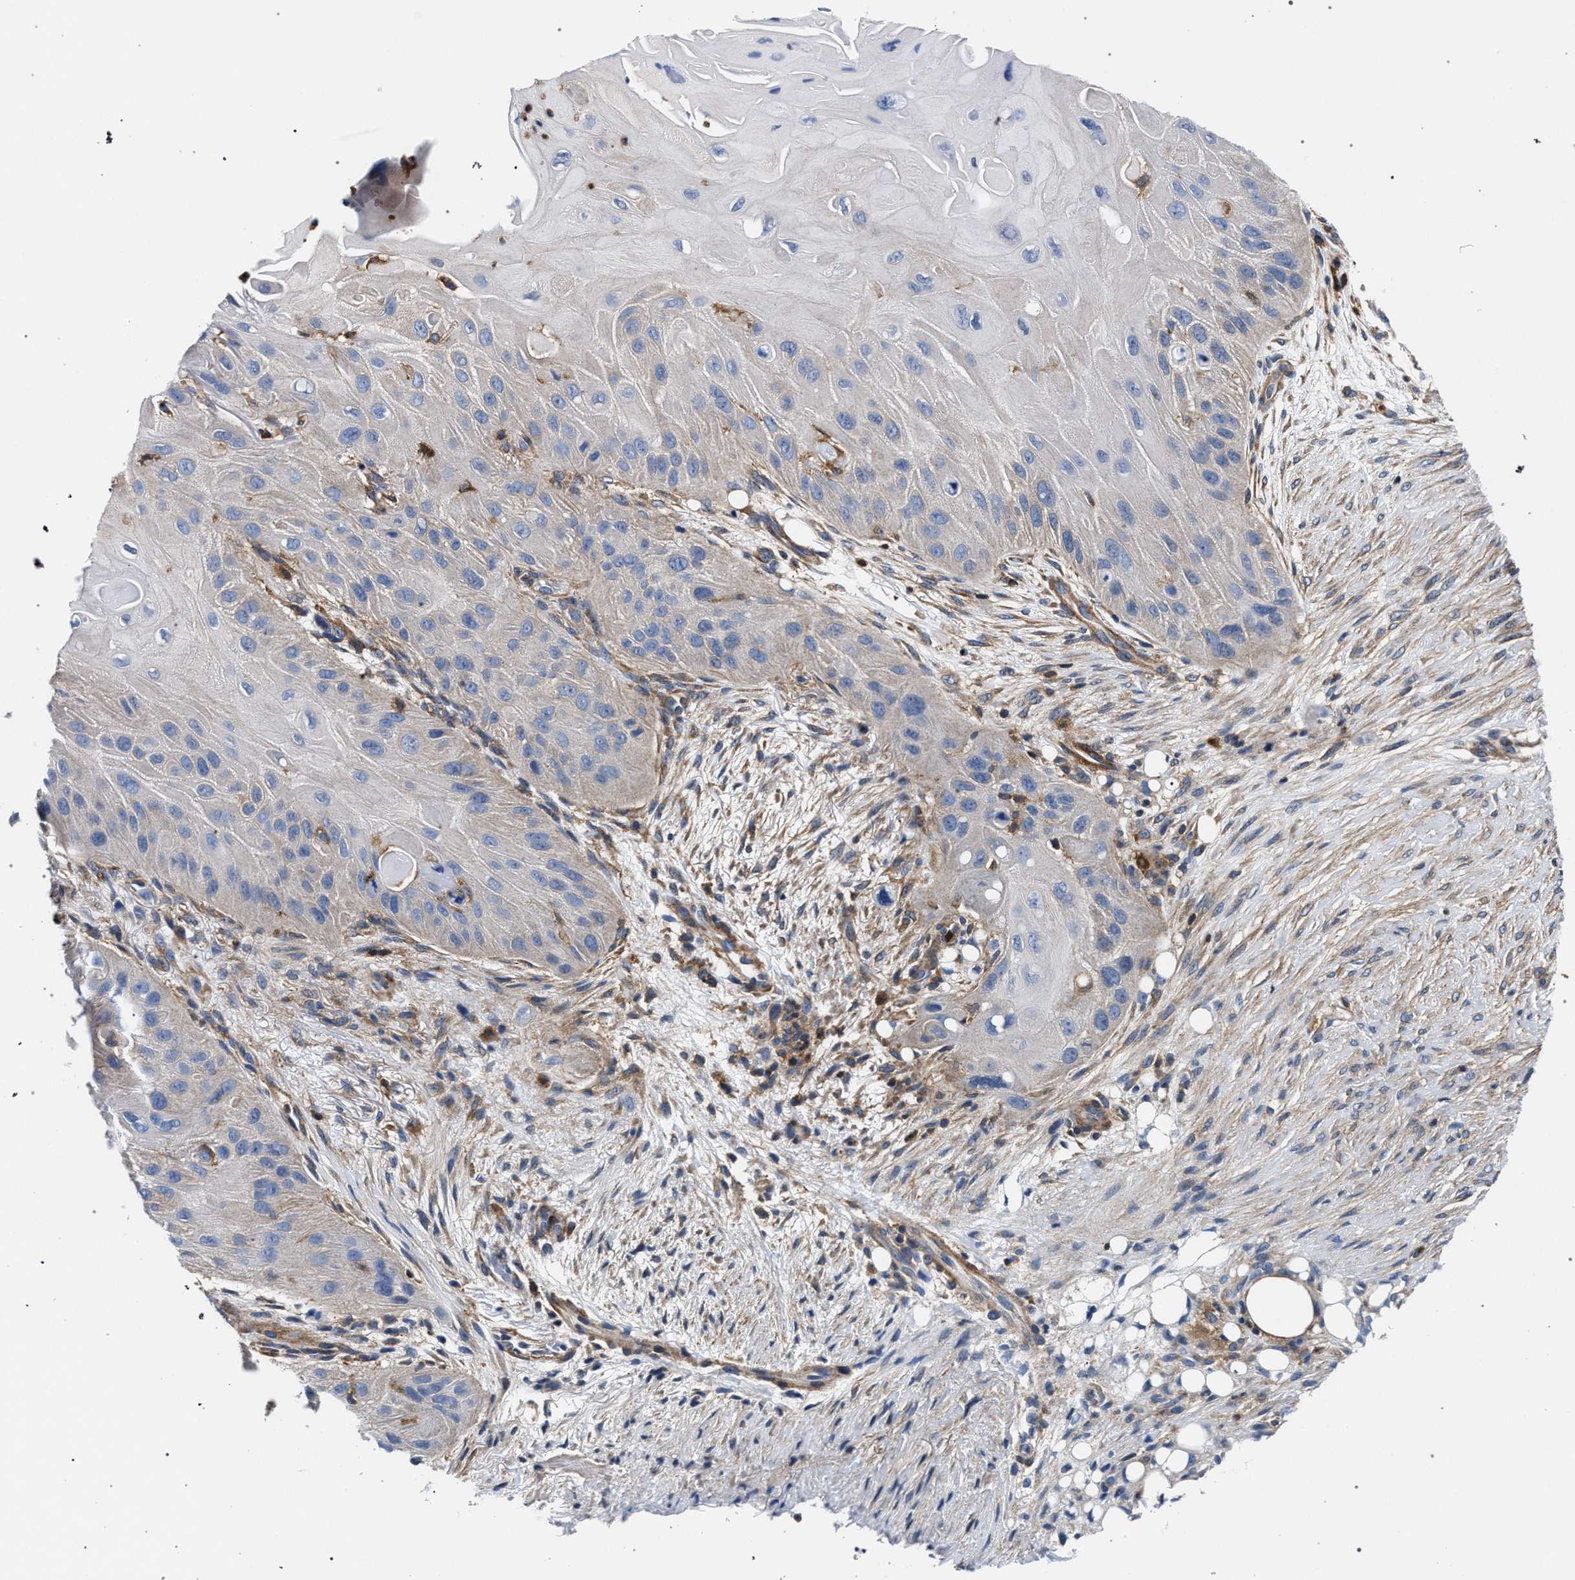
{"staining": {"intensity": "negative", "quantity": "none", "location": "none"}, "tissue": "skin cancer", "cell_type": "Tumor cells", "image_type": "cancer", "snomed": [{"axis": "morphology", "description": "Squamous cell carcinoma, NOS"}, {"axis": "topography", "description": "Skin"}], "caption": "Tumor cells show no significant protein expression in skin cancer.", "gene": "LASP1", "patient": {"sex": "female", "age": 77}}